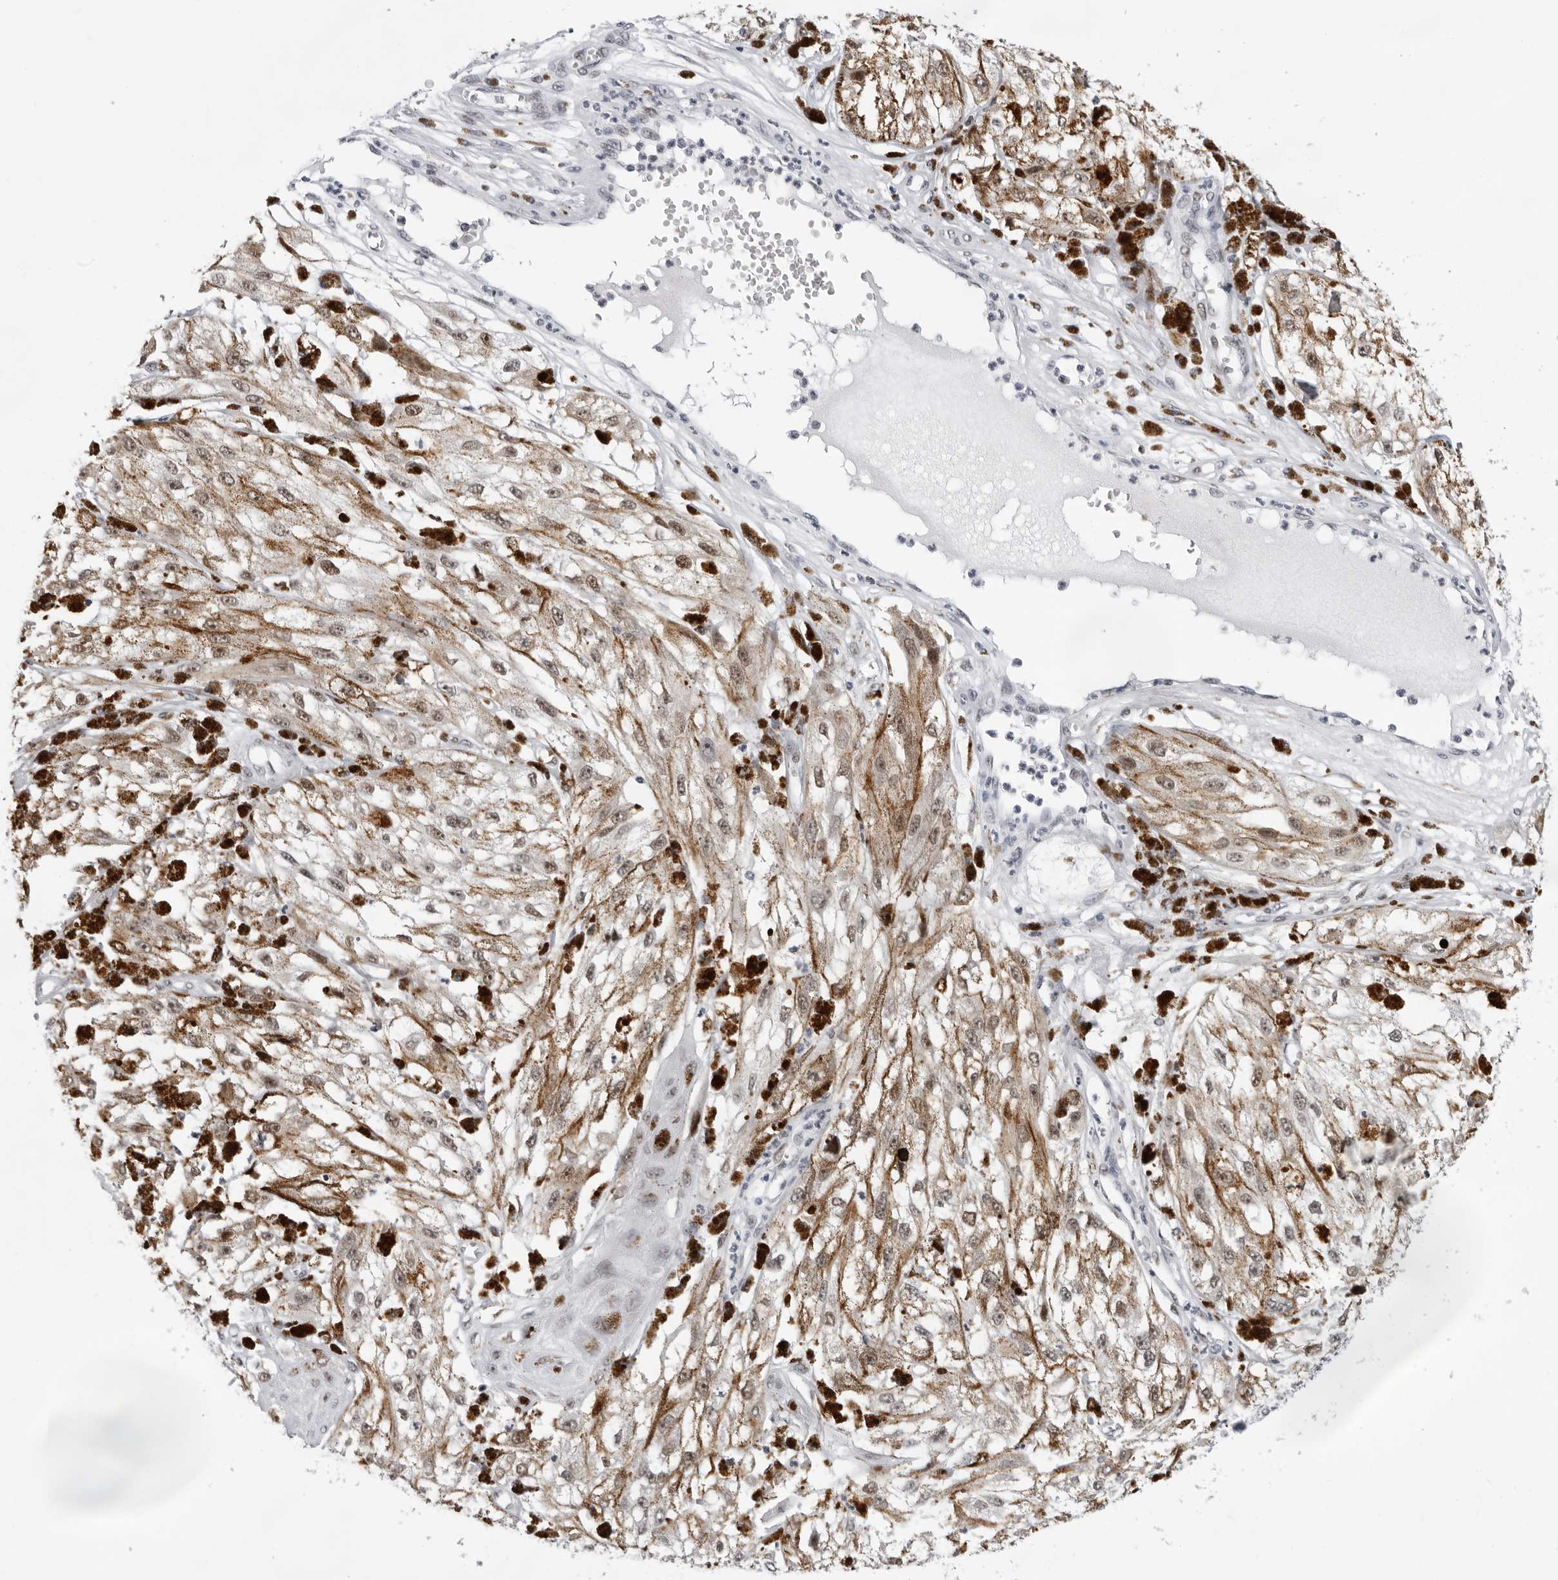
{"staining": {"intensity": "weak", "quantity": ">75%", "location": "nuclear"}, "tissue": "melanoma", "cell_type": "Tumor cells", "image_type": "cancer", "snomed": [{"axis": "morphology", "description": "Malignant melanoma, NOS"}, {"axis": "topography", "description": "Skin"}], "caption": "Malignant melanoma stained with immunohistochemistry displays weak nuclear staining in about >75% of tumor cells.", "gene": "USP1", "patient": {"sex": "male", "age": 88}}